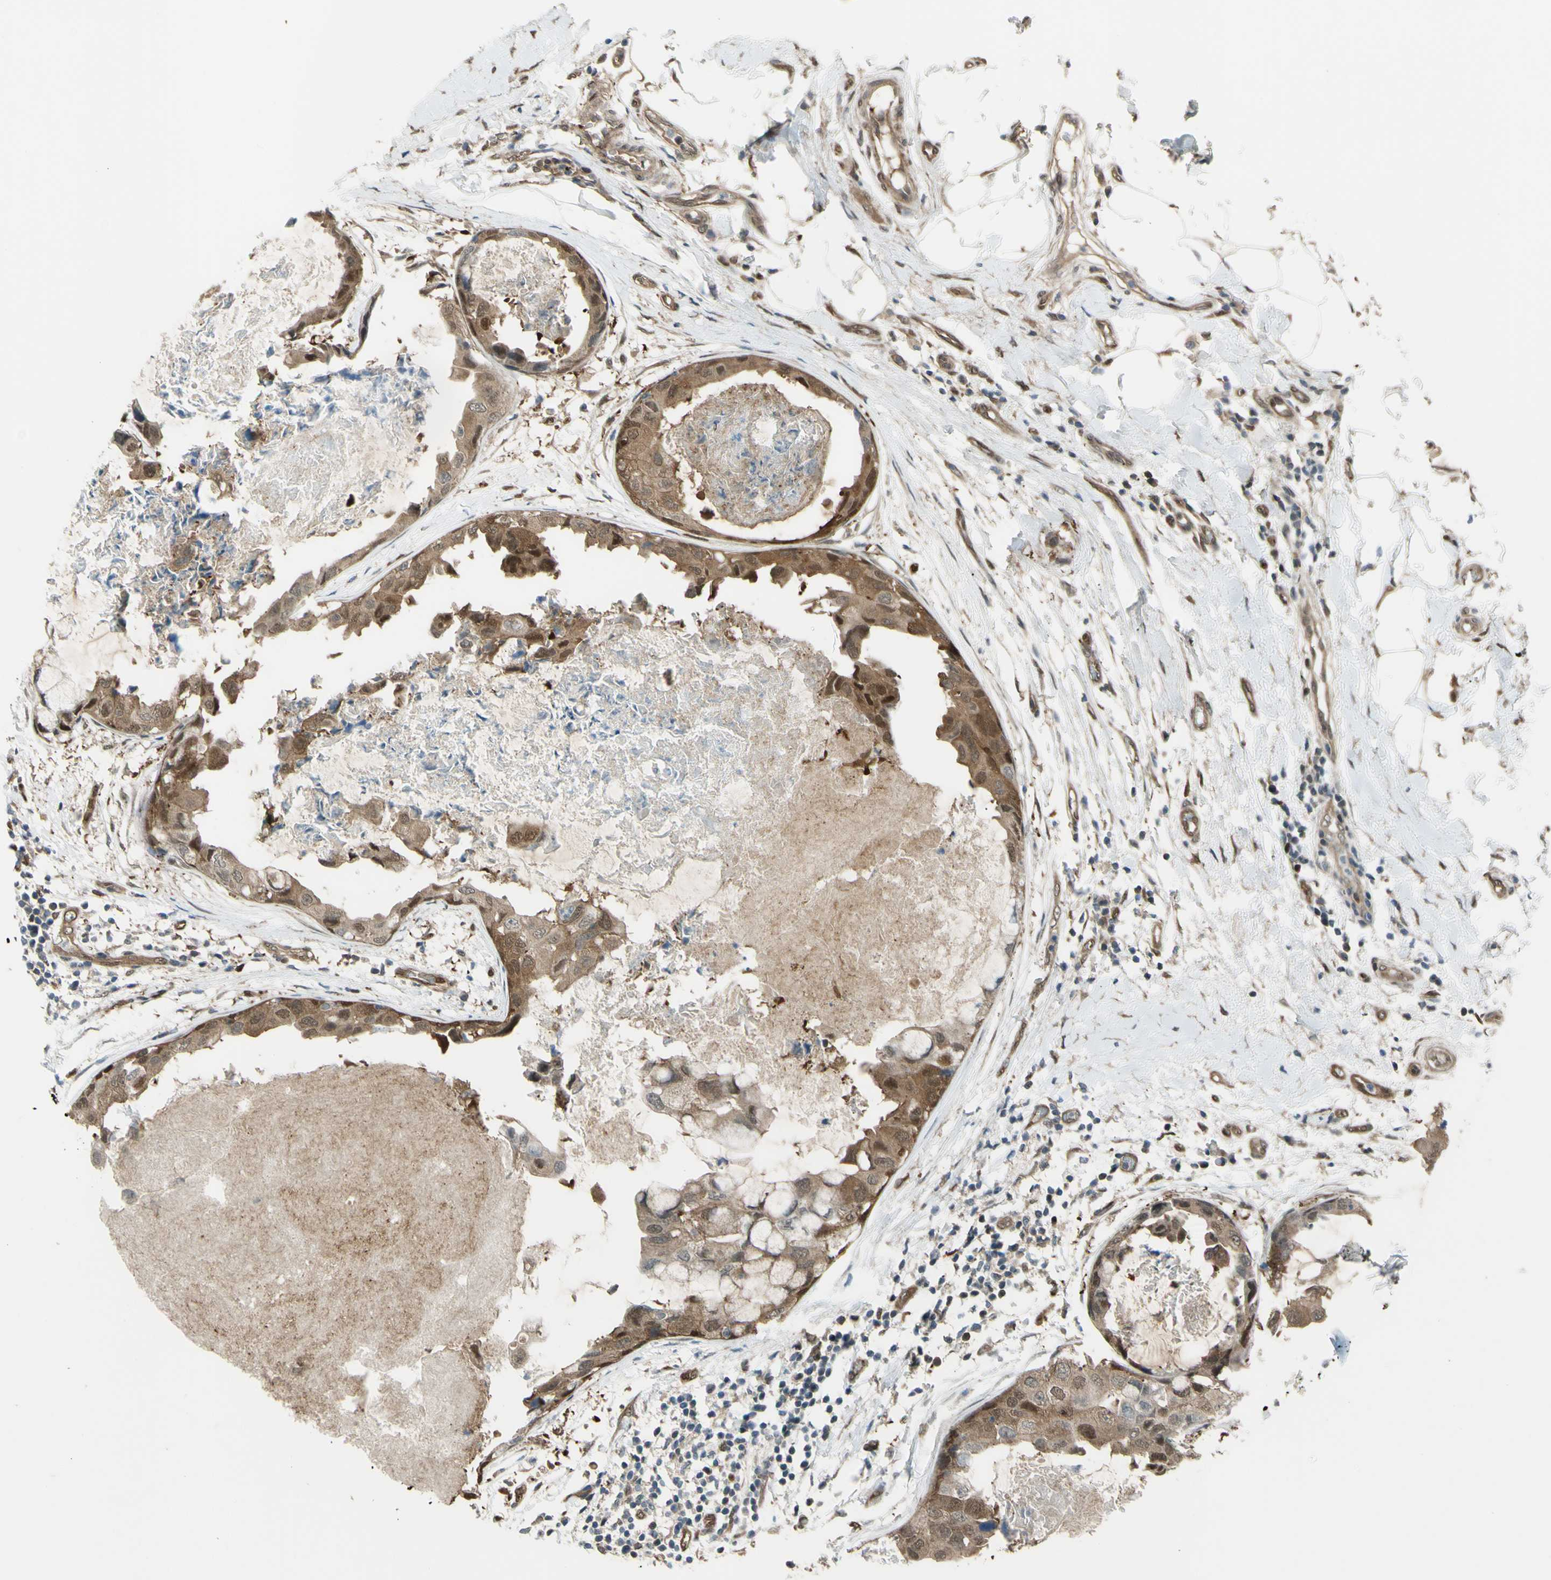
{"staining": {"intensity": "moderate", "quantity": ">75%", "location": "cytoplasmic/membranous"}, "tissue": "breast cancer", "cell_type": "Tumor cells", "image_type": "cancer", "snomed": [{"axis": "morphology", "description": "Duct carcinoma"}, {"axis": "topography", "description": "Breast"}], "caption": "Breast invasive ductal carcinoma stained with a protein marker reveals moderate staining in tumor cells.", "gene": "YWHAQ", "patient": {"sex": "female", "age": 40}}